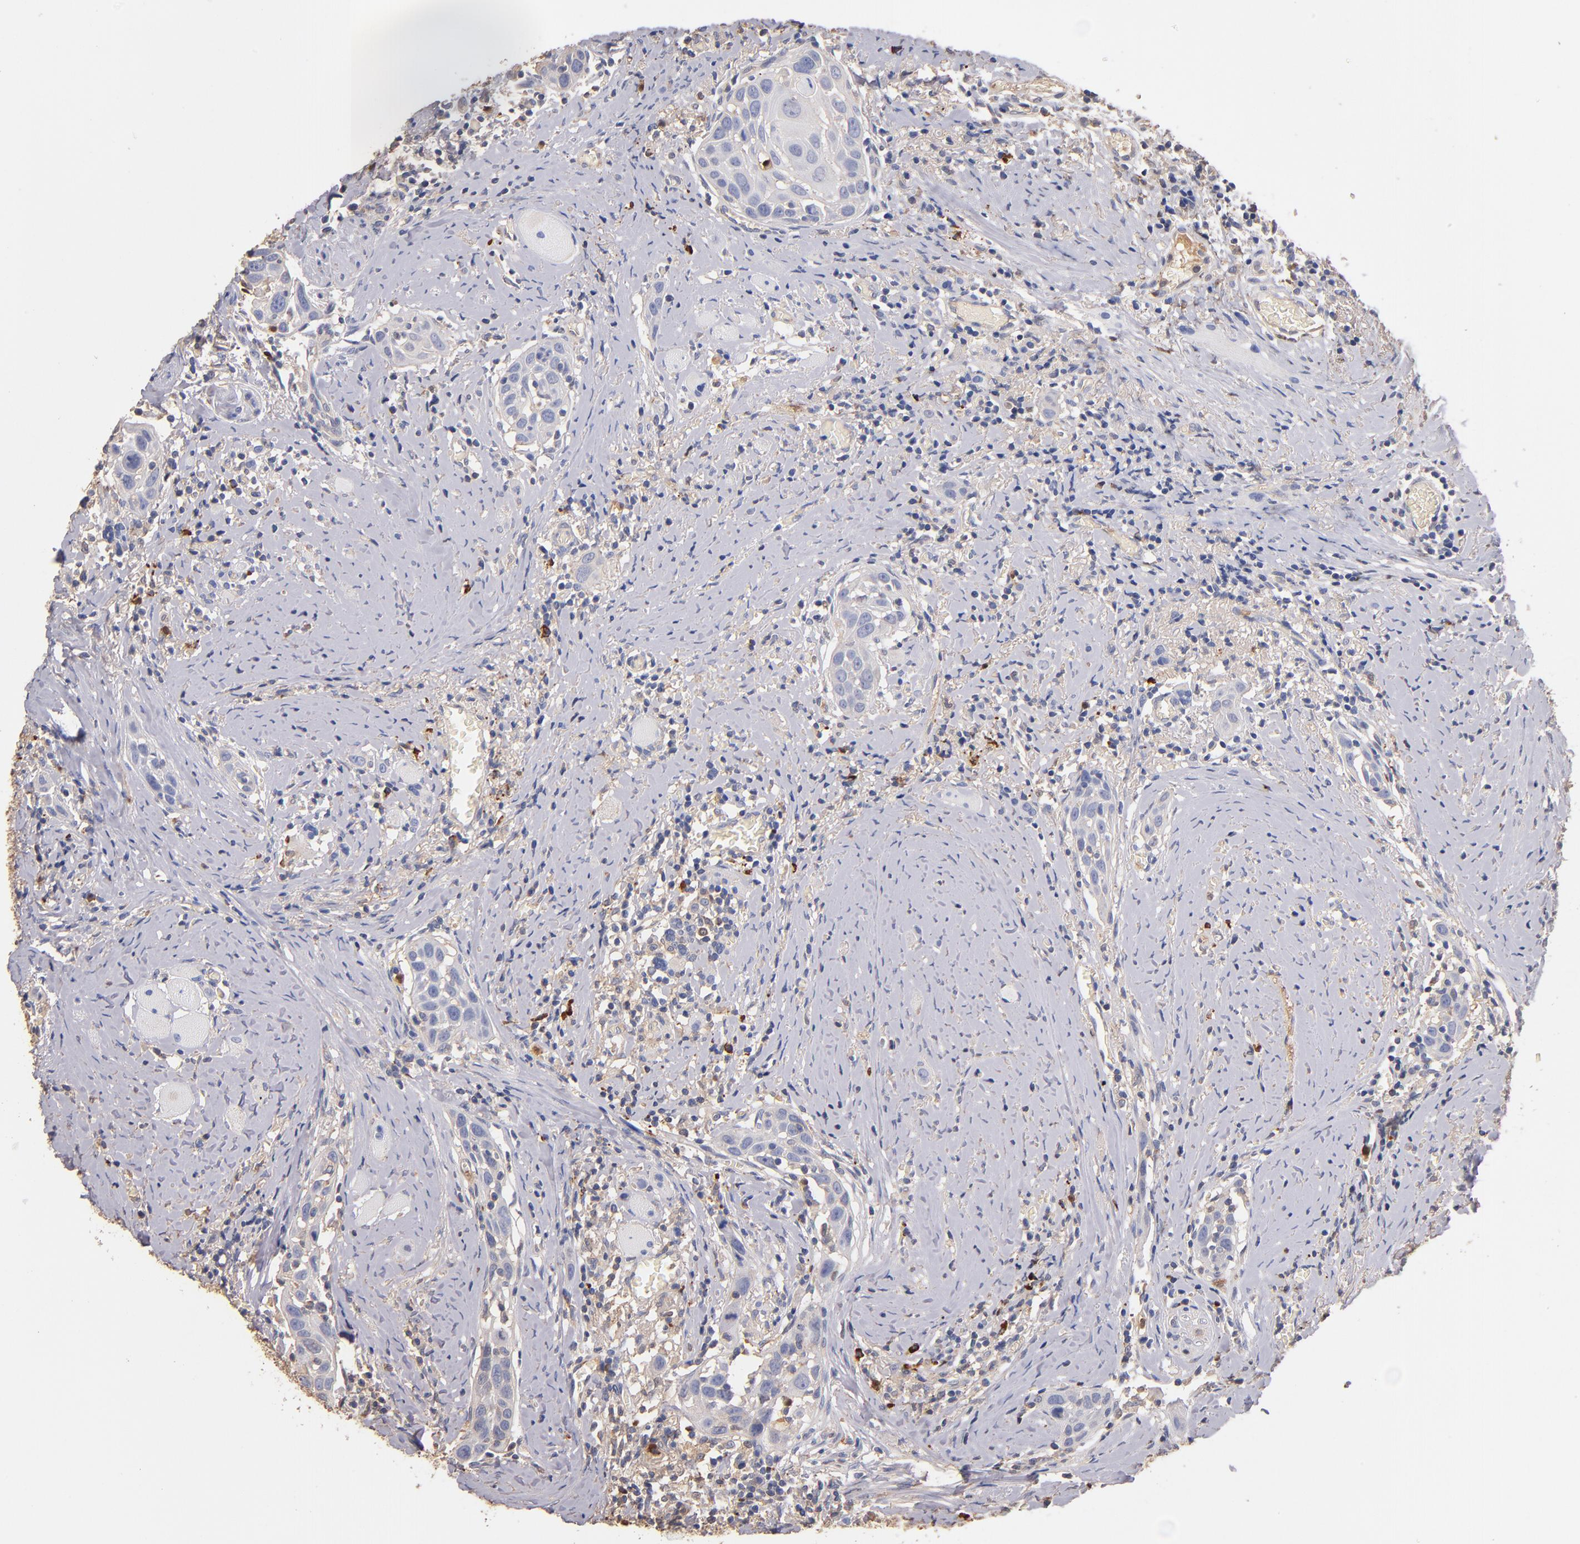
{"staining": {"intensity": "negative", "quantity": "none", "location": "none"}, "tissue": "head and neck cancer", "cell_type": "Tumor cells", "image_type": "cancer", "snomed": [{"axis": "morphology", "description": "Squamous cell carcinoma, NOS"}, {"axis": "topography", "description": "Oral tissue"}, {"axis": "topography", "description": "Head-Neck"}], "caption": "Immunohistochemistry (IHC) image of neoplastic tissue: human head and neck cancer (squamous cell carcinoma) stained with DAB exhibits no significant protein expression in tumor cells.", "gene": "RO60", "patient": {"sex": "female", "age": 50}}